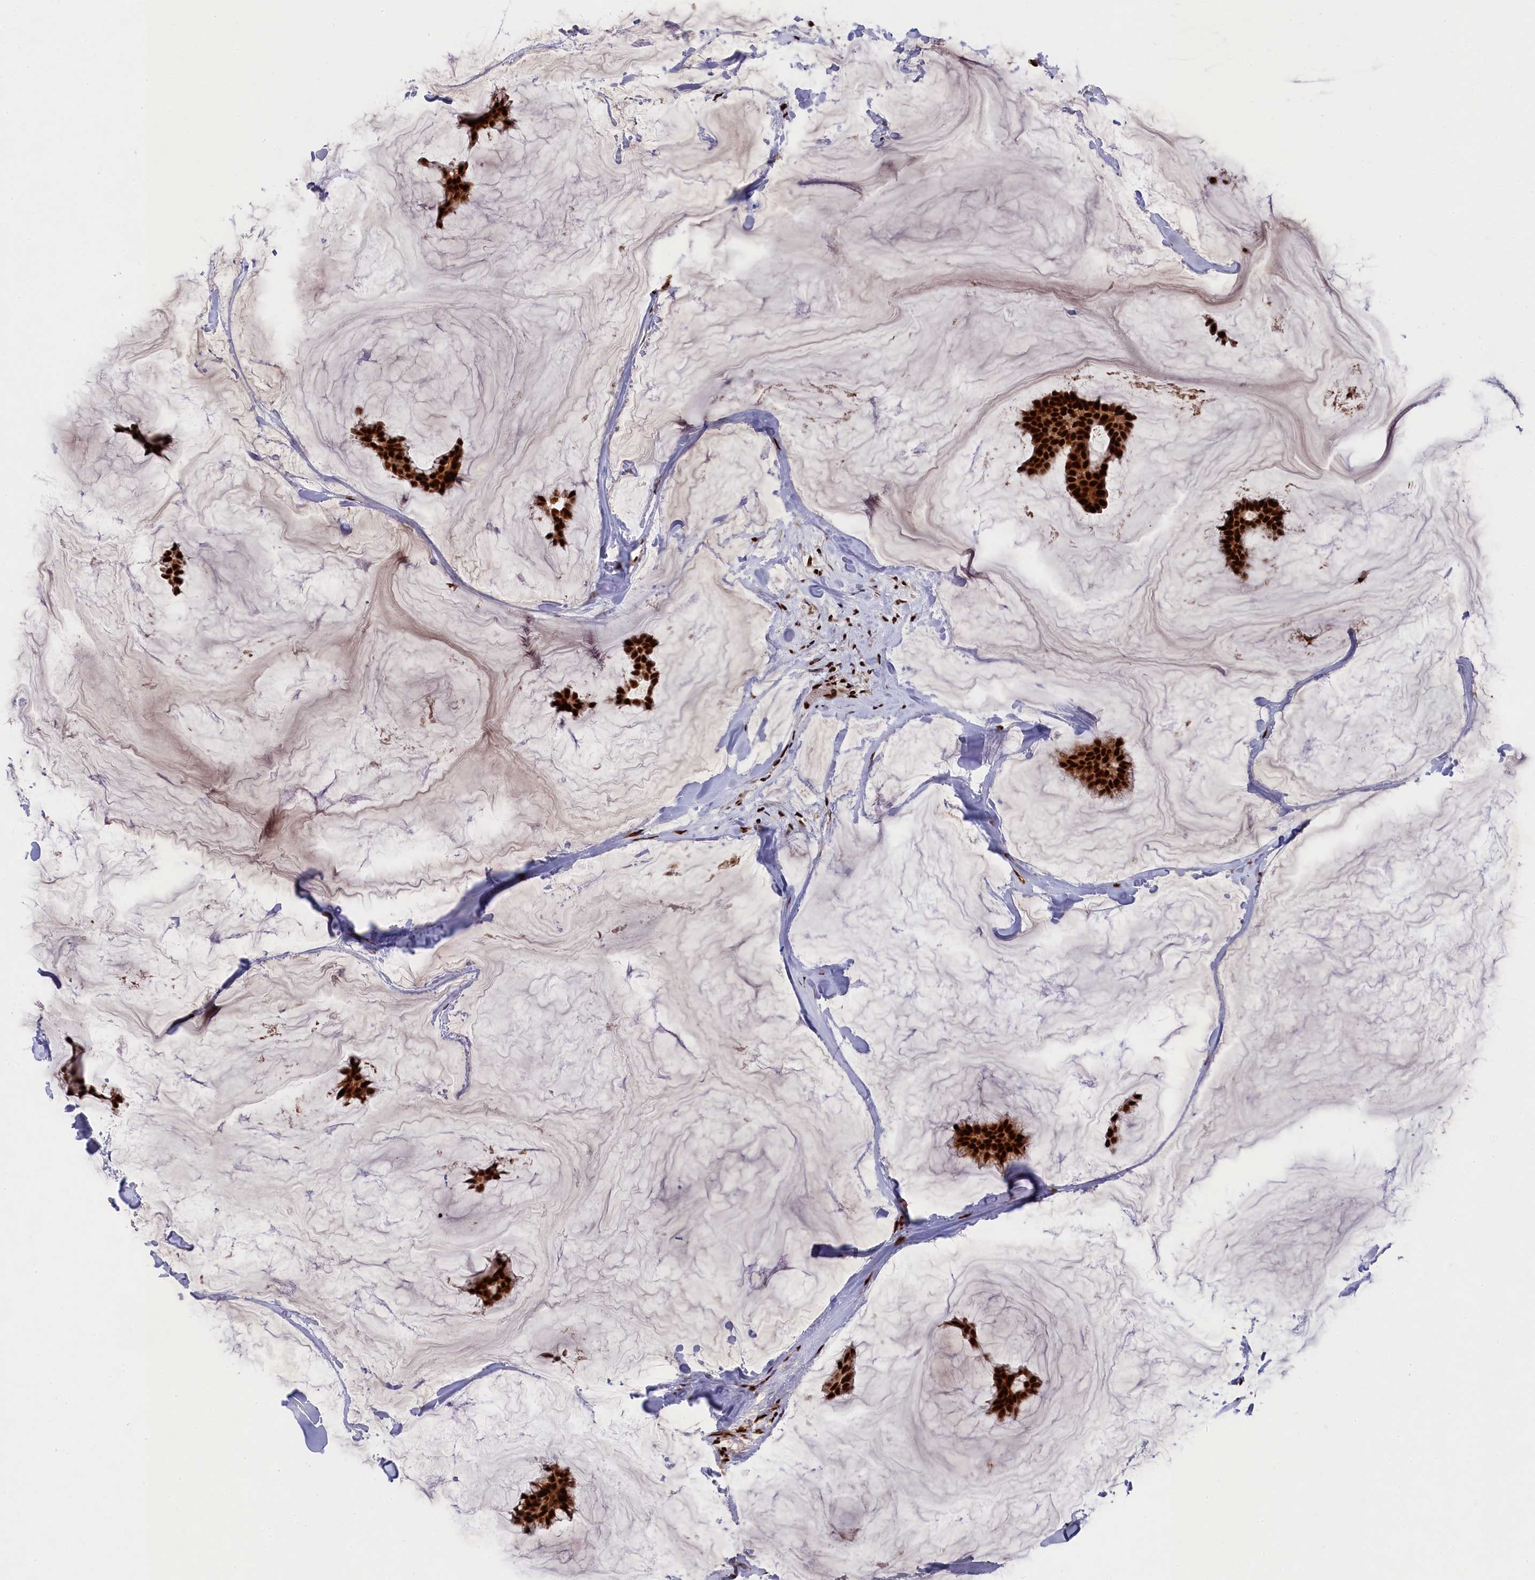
{"staining": {"intensity": "strong", "quantity": ">75%", "location": "nuclear"}, "tissue": "breast cancer", "cell_type": "Tumor cells", "image_type": "cancer", "snomed": [{"axis": "morphology", "description": "Duct carcinoma"}, {"axis": "topography", "description": "Breast"}], "caption": "High-power microscopy captured an immunohistochemistry image of breast cancer (intraductal carcinoma), revealing strong nuclear staining in about >75% of tumor cells. (IHC, brightfield microscopy, high magnification).", "gene": "PRPF31", "patient": {"sex": "female", "age": 93}}